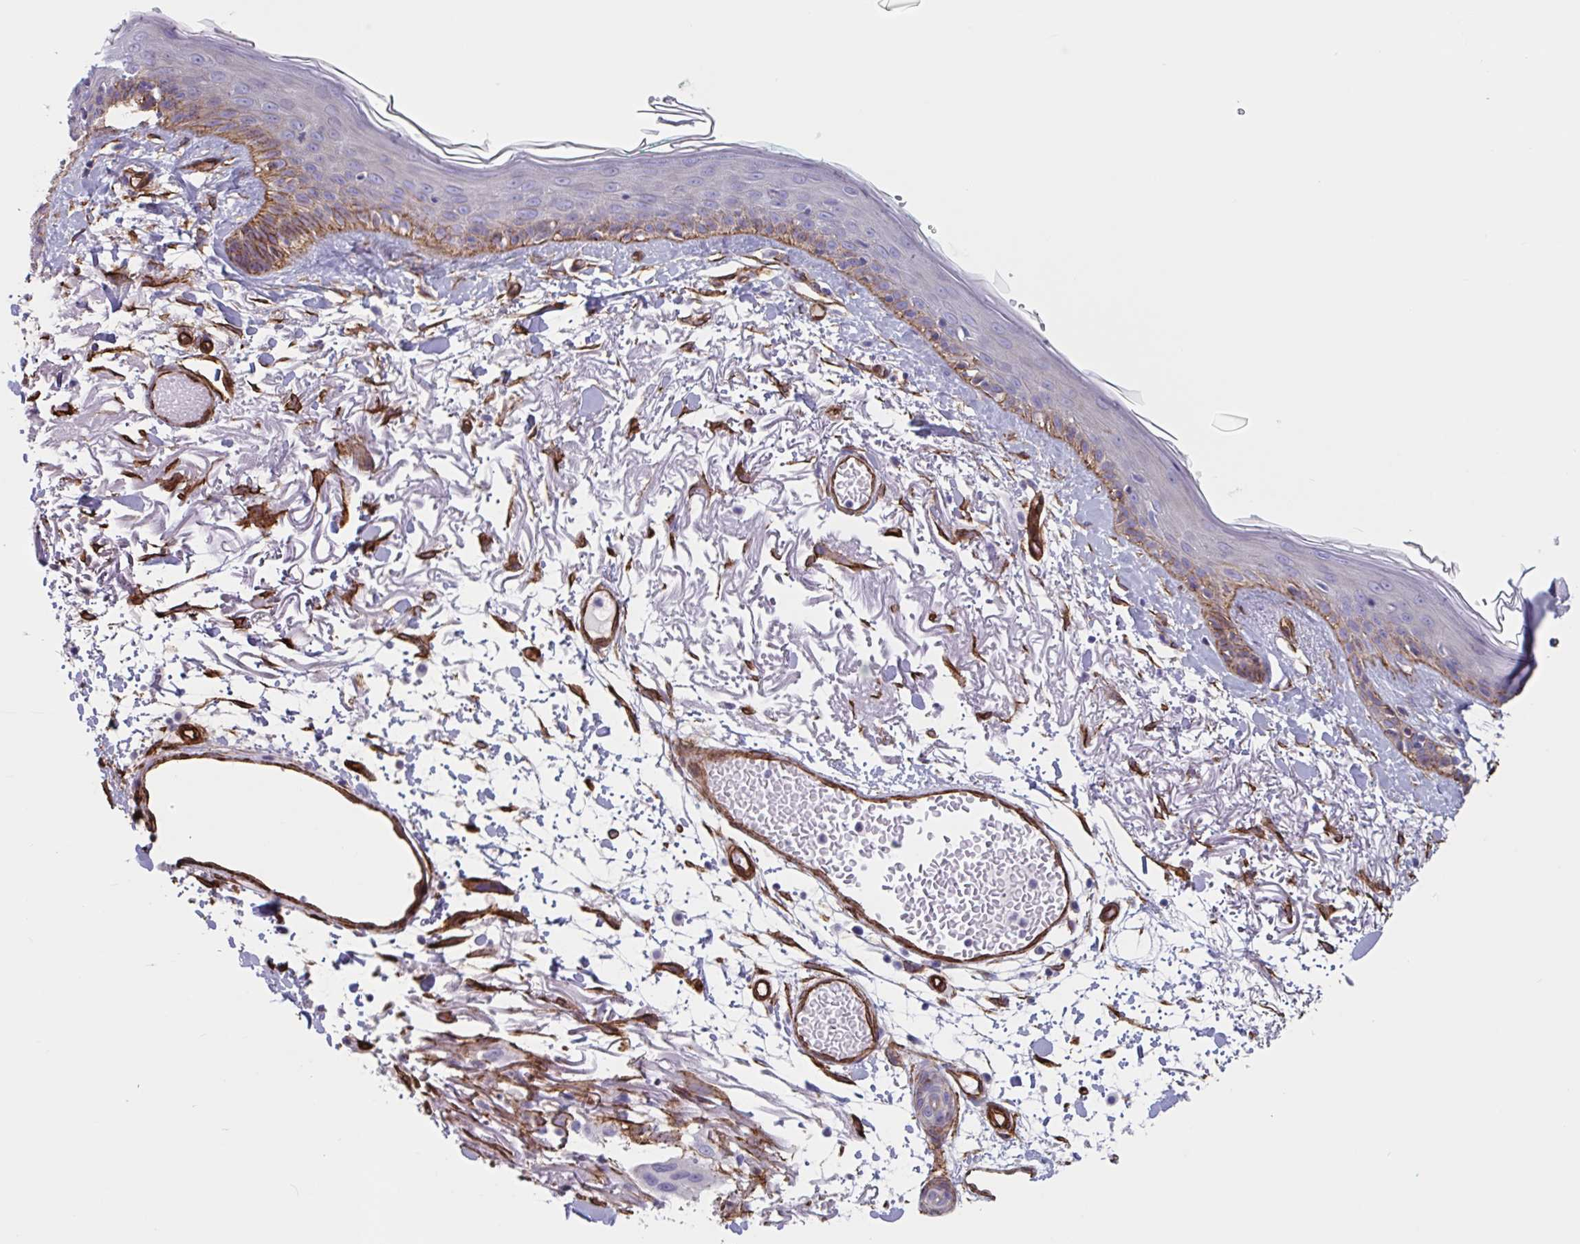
{"staining": {"intensity": "moderate", "quantity": ">75%", "location": "cytoplasmic/membranous"}, "tissue": "skin", "cell_type": "Fibroblasts", "image_type": "normal", "snomed": [{"axis": "morphology", "description": "Normal tissue, NOS"}, {"axis": "topography", "description": "Skin"}], "caption": "Protein expression analysis of normal human skin reveals moderate cytoplasmic/membranous expression in approximately >75% of fibroblasts. The protein is stained brown, and the nuclei are stained in blue (DAB (3,3'-diaminobenzidine) IHC with brightfield microscopy, high magnification).", "gene": "CITED4", "patient": {"sex": "male", "age": 79}}